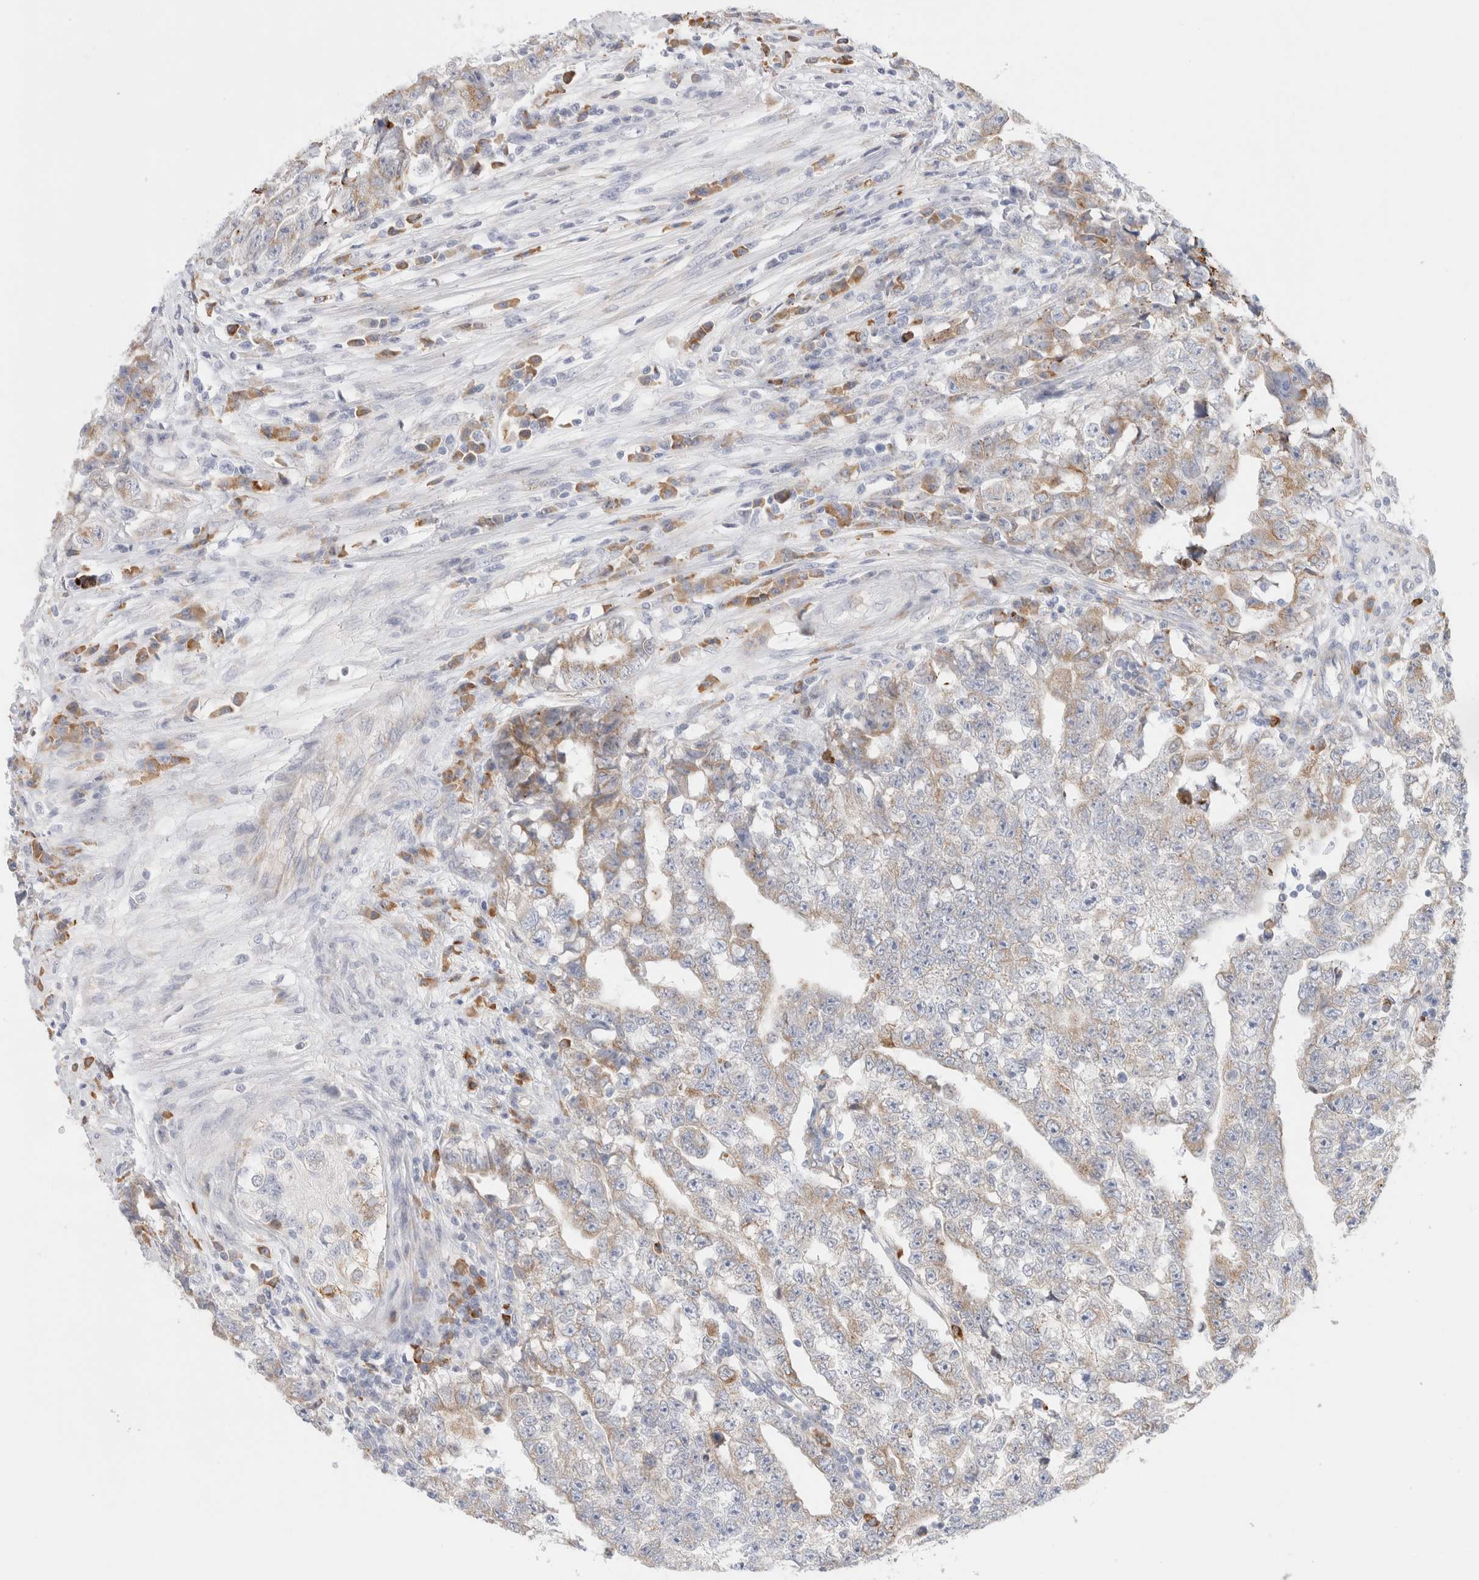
{"staining": {"intensity": "moderate", "quantity": "<25%", "location": "cytoplasmic/membranous"}, "tissue": "testis cancer", "cell_type": "Tumor cells", "image_type": "cancer", "snomed": [{"axis": "morphology", "description": "Carcinoma, Embryonal, NOS"}, {"axis": "topography", "description": "Testis"}], "caption": "Moderate cytoplasmic/membranous positivity is appreciated in about <25% of tumor cells in embryonal carcinoma (testis).", "gene": "CSK", "patient": {"sex": "male", "age": 25}}